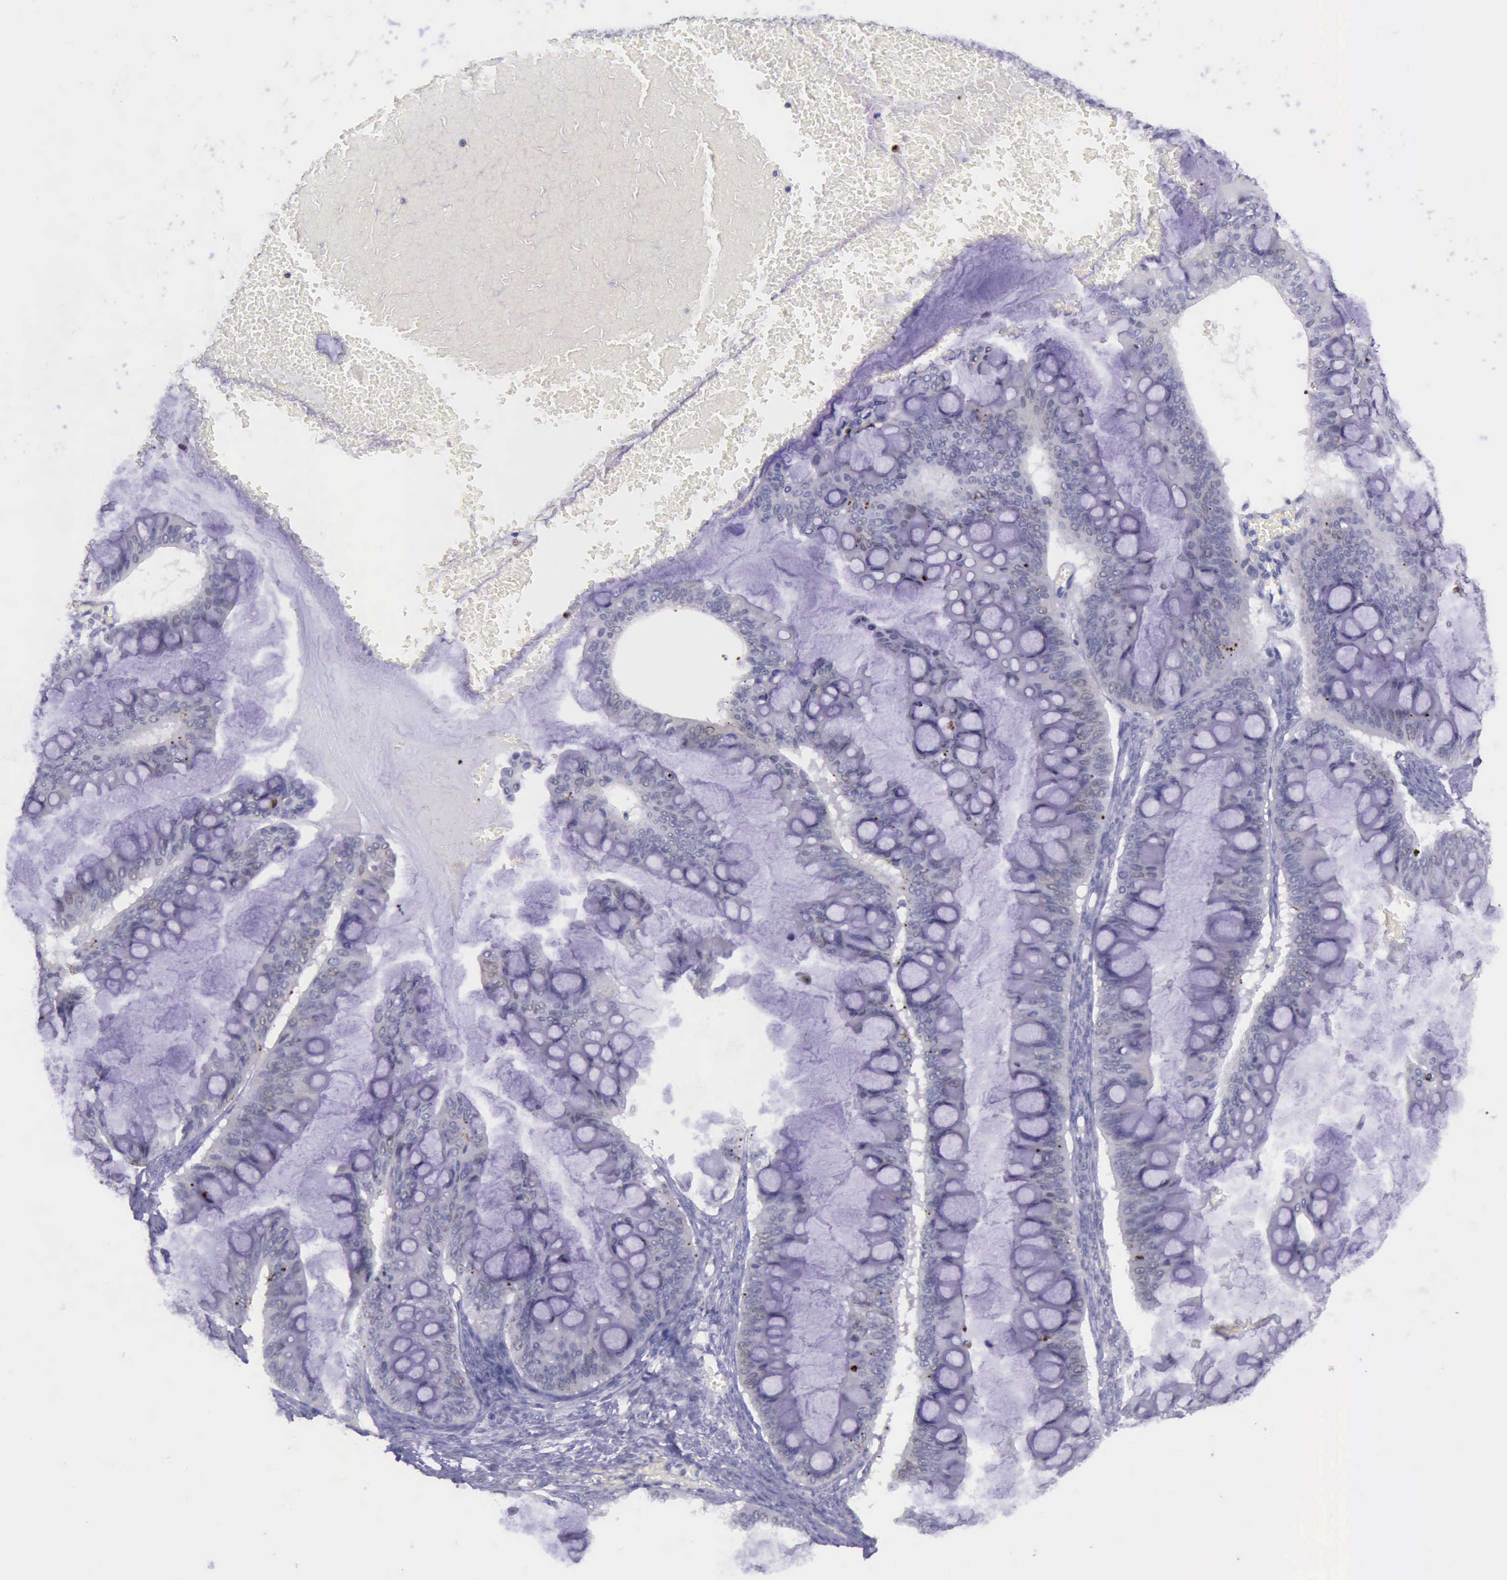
{"staining": {"intensity": "negative", "quantity": "none", "location": "none"}, "tissue": "ovarian cancer", "cell_type": "Tumor cells", "image_type": "cancer", "snomed": [{"axis": "morphology", "description": "Cystadenocarcinoma, mucinous, NOS"}, {"axis": "topography", "description": "Ovary"}], "caption": "Photomicrograph shows no significant protein expression in tumor cells of ovarian cancer.", "gene": "PARP1", "patient": {"sex": "female", "age": 73}}